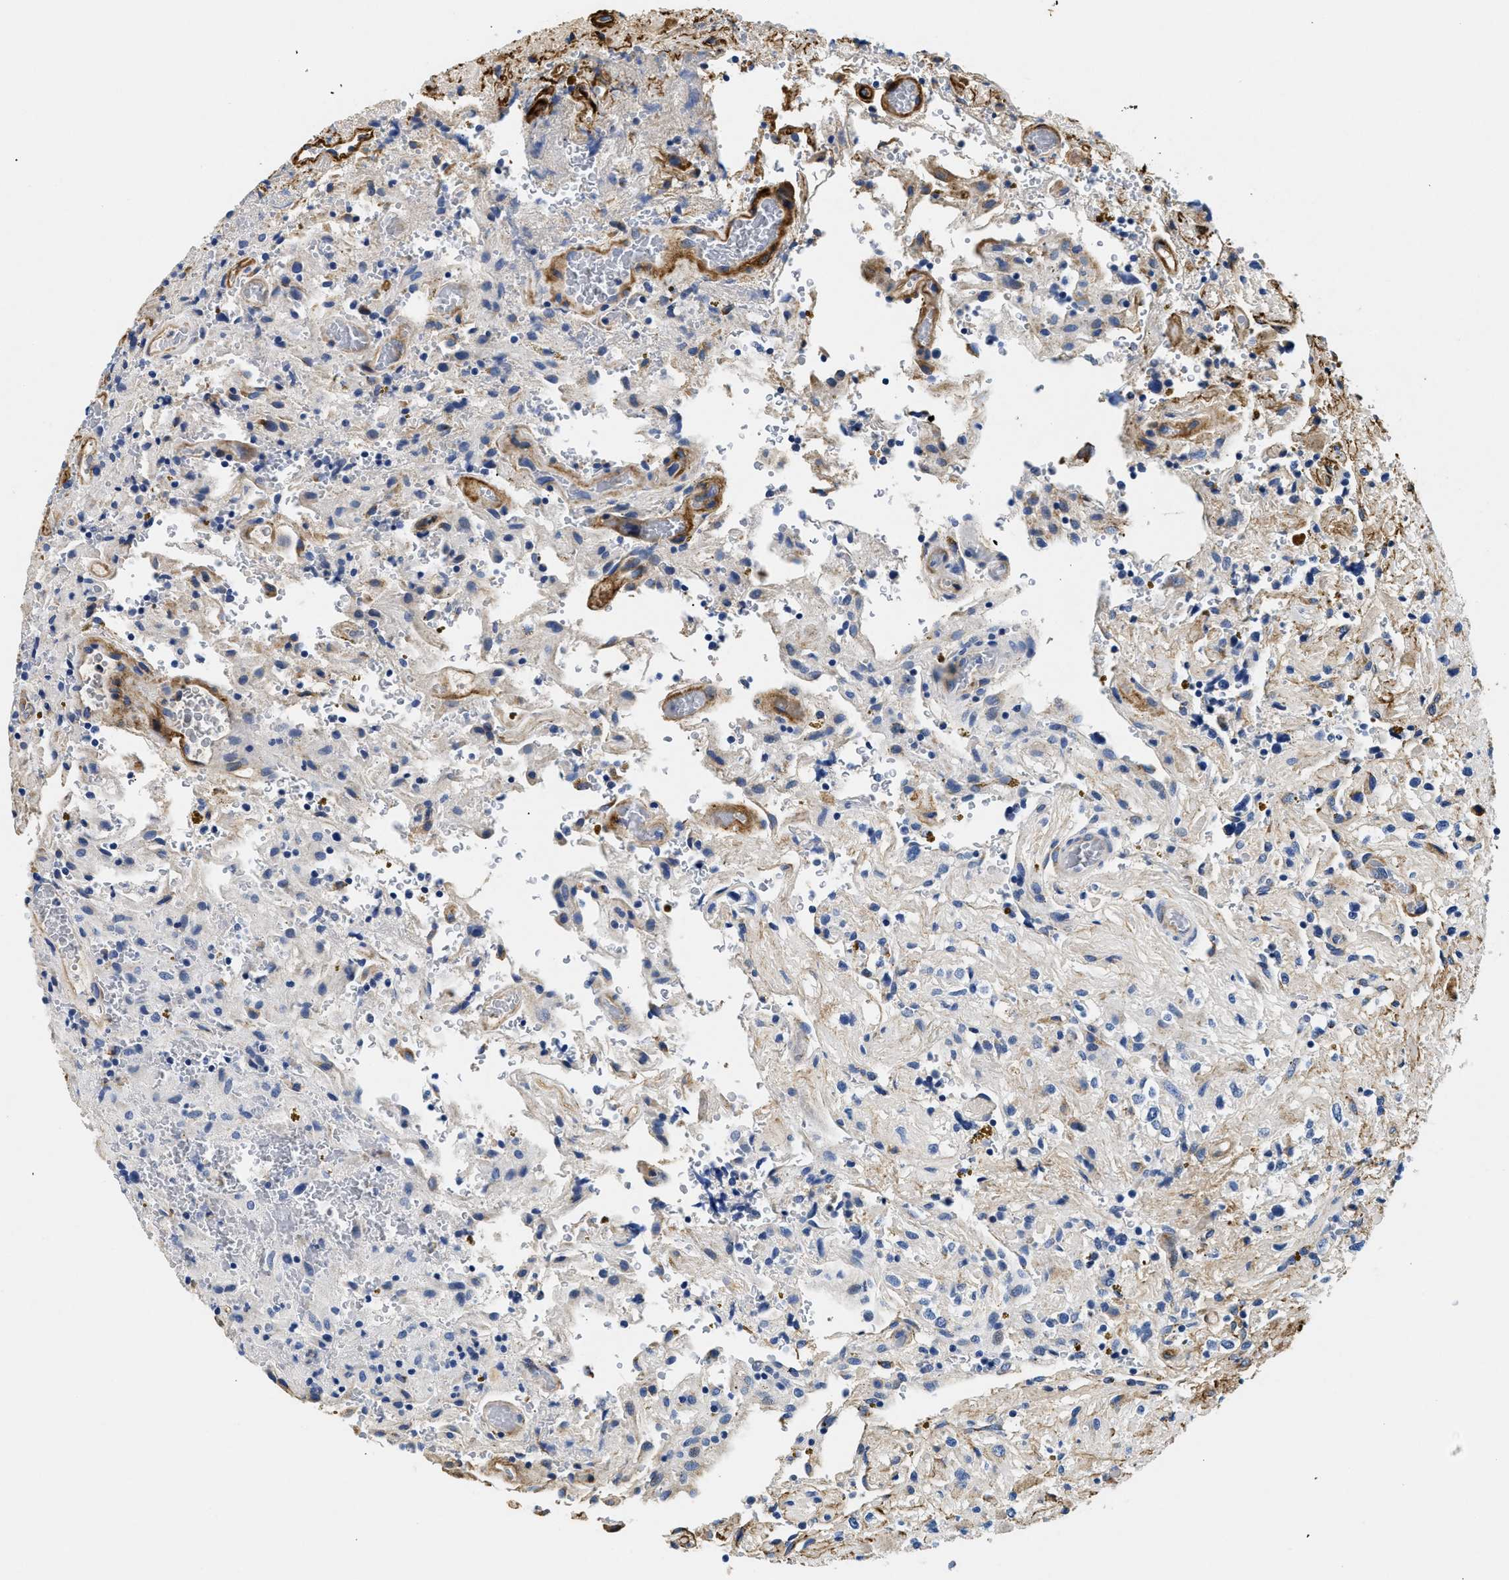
{"staining": {"intensity": "negative", "quantity": "none", "location": "none"}, "tissue": "glioma", "cell_type": "Tumor cells", "image_type": "cancer", "snomed": [{"axis": "morphology", "description": "Glioma, malignant, High grade"}, {"axis": "topography", "description": "Brain"}], "caption": "Tumor cells are negative for protein expression in human glioma. Brightfield microscopy of immunohistochemistry (IHC) stained with DAB (3,3'-diaminobenzidine) (brown) and hematoxylin (blue), captured at high magnification.", "gene": "LAMA3", "patient": {"sex": "male", "age": 33}}